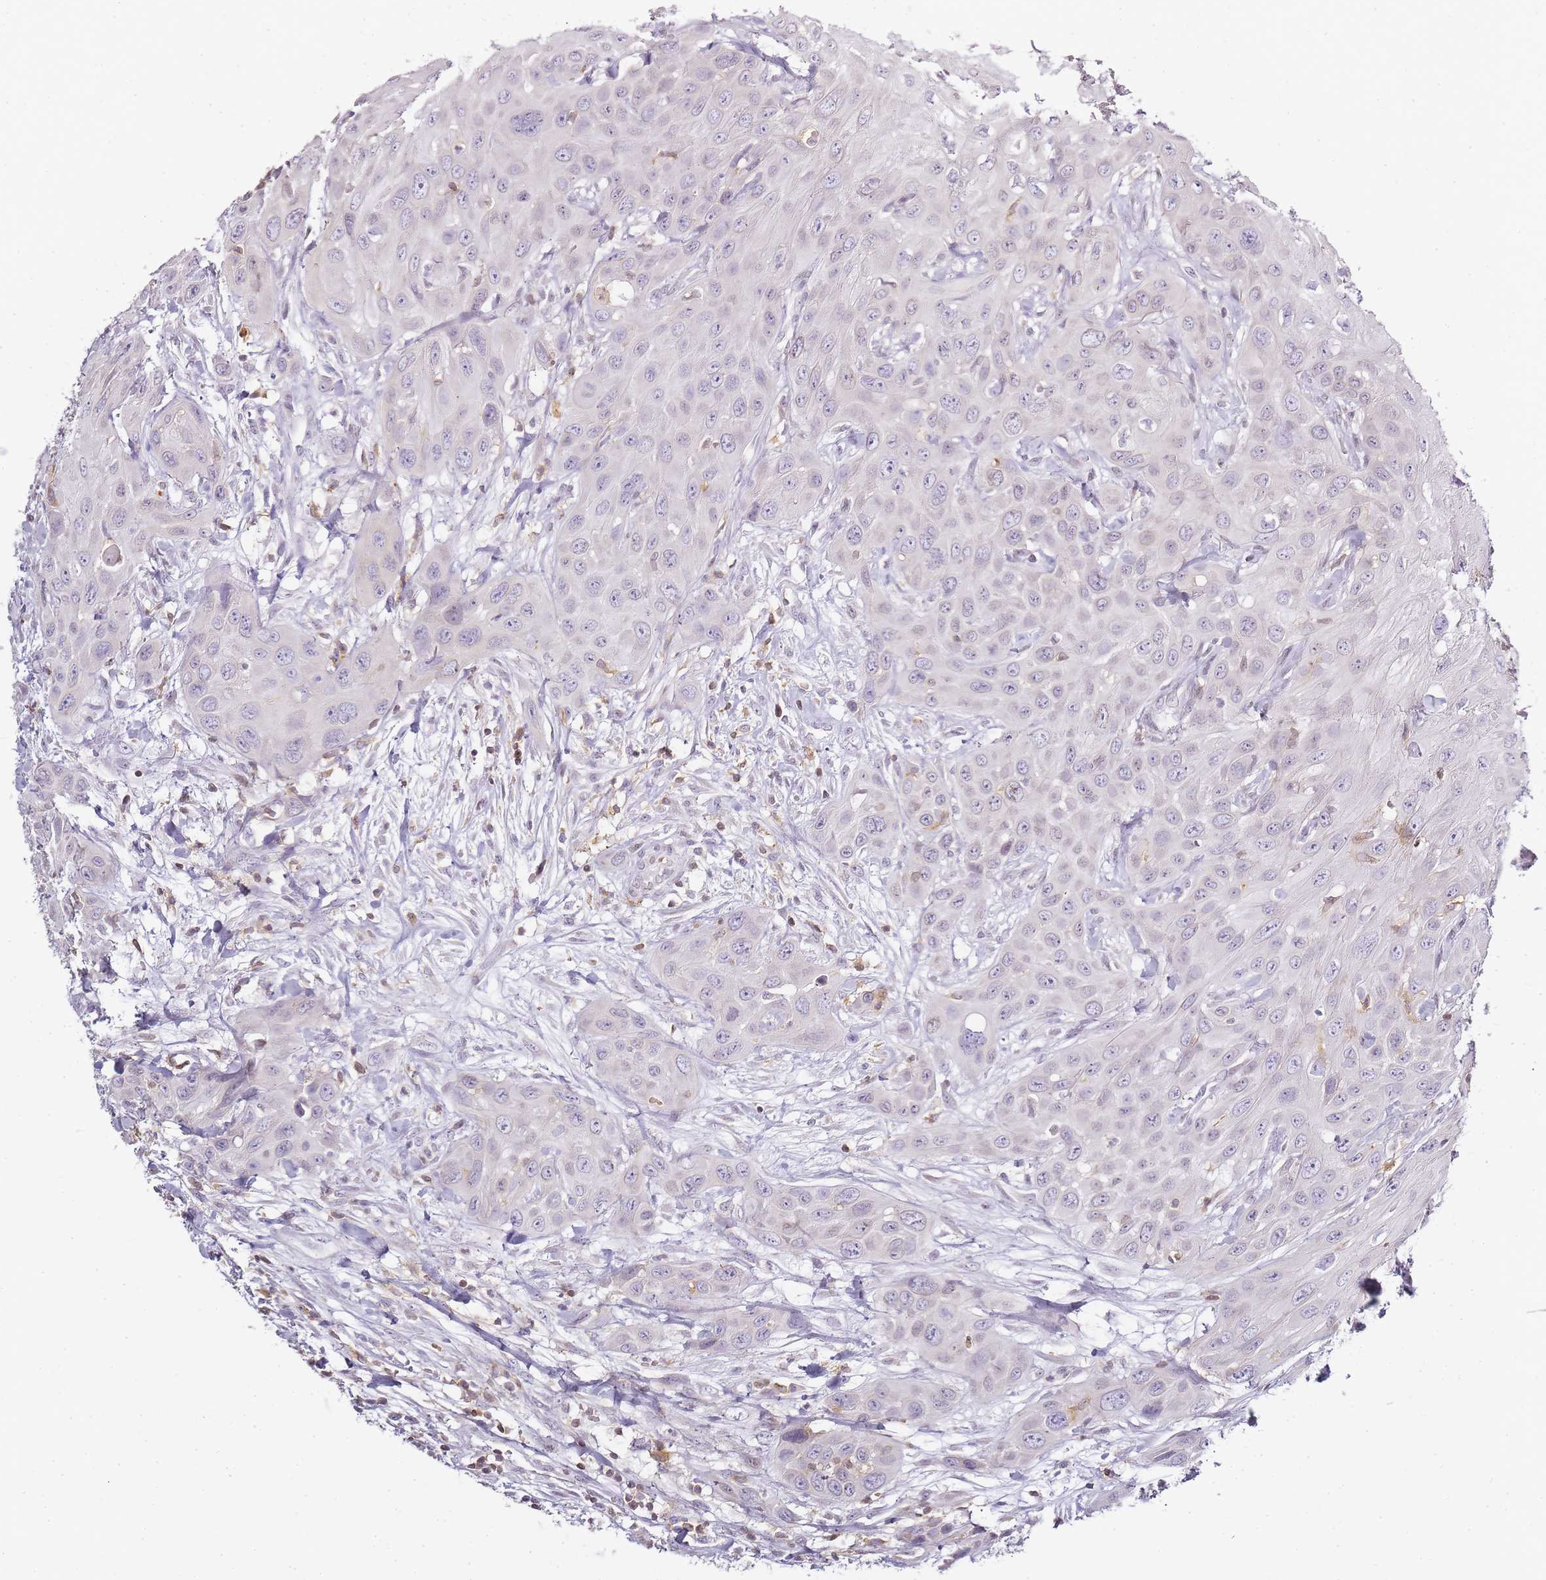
{"staining": {"intensity": "negative", "quantity": "none", "location": "none"}, "tissue": "head and neck cancer", "cell_type": "Tumor cells", "image_type": "cancer", "snomed": [{"axis": "morphology", "description": "Squamous cell carcinoma, NOS"}, {"axis": "topography", "description": "Head-Neck"}], "caption": "Tumor cells show no significant protein expression in head and neck squamous cell carcinoma.", "gene": "JAKMIP1", "patient": {"sex": "male", "age": 81}}